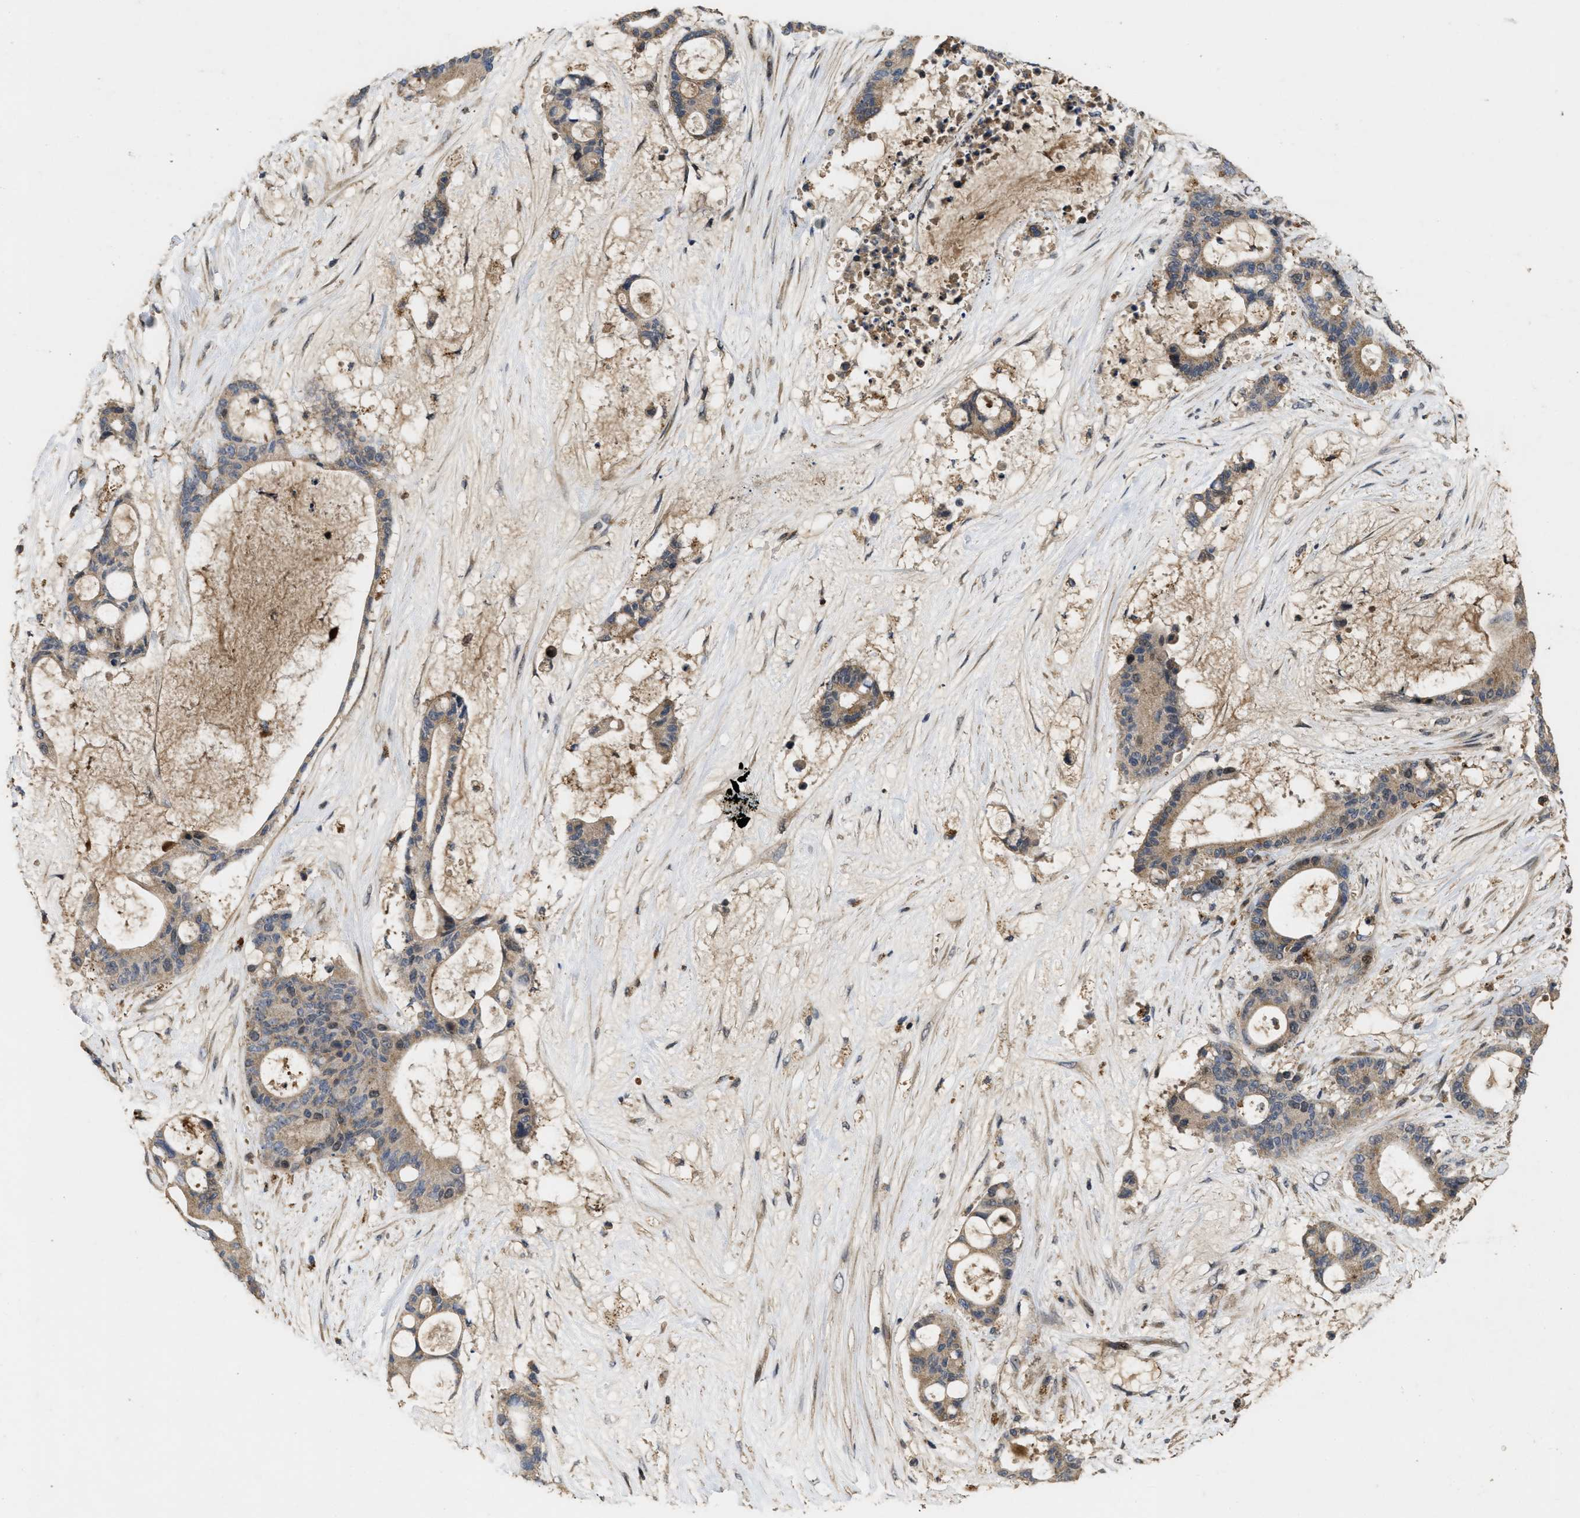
{"staining": {"intensity": "moderate", "quantity": ">75%", "location": "cytoplasmic/membranous"}, "tissue": "liver cancer", "cell_type": "Tumor cells", "image_type": "cancer", "snomed": [{"axis": "morphology", "description": "Cholangiocarcinoma"}, {"axis": "topography", "description": "Liver"}], "caption": "This image exhibits immunohistochemistry staining of human liver cancer (cholangiocarcinoma), with medium moderate cytoplasmic/membranous staining in approximately >75% of tumor cells.", "gene": "CBR3", "patient": {"sex": "female", "age": 73}}